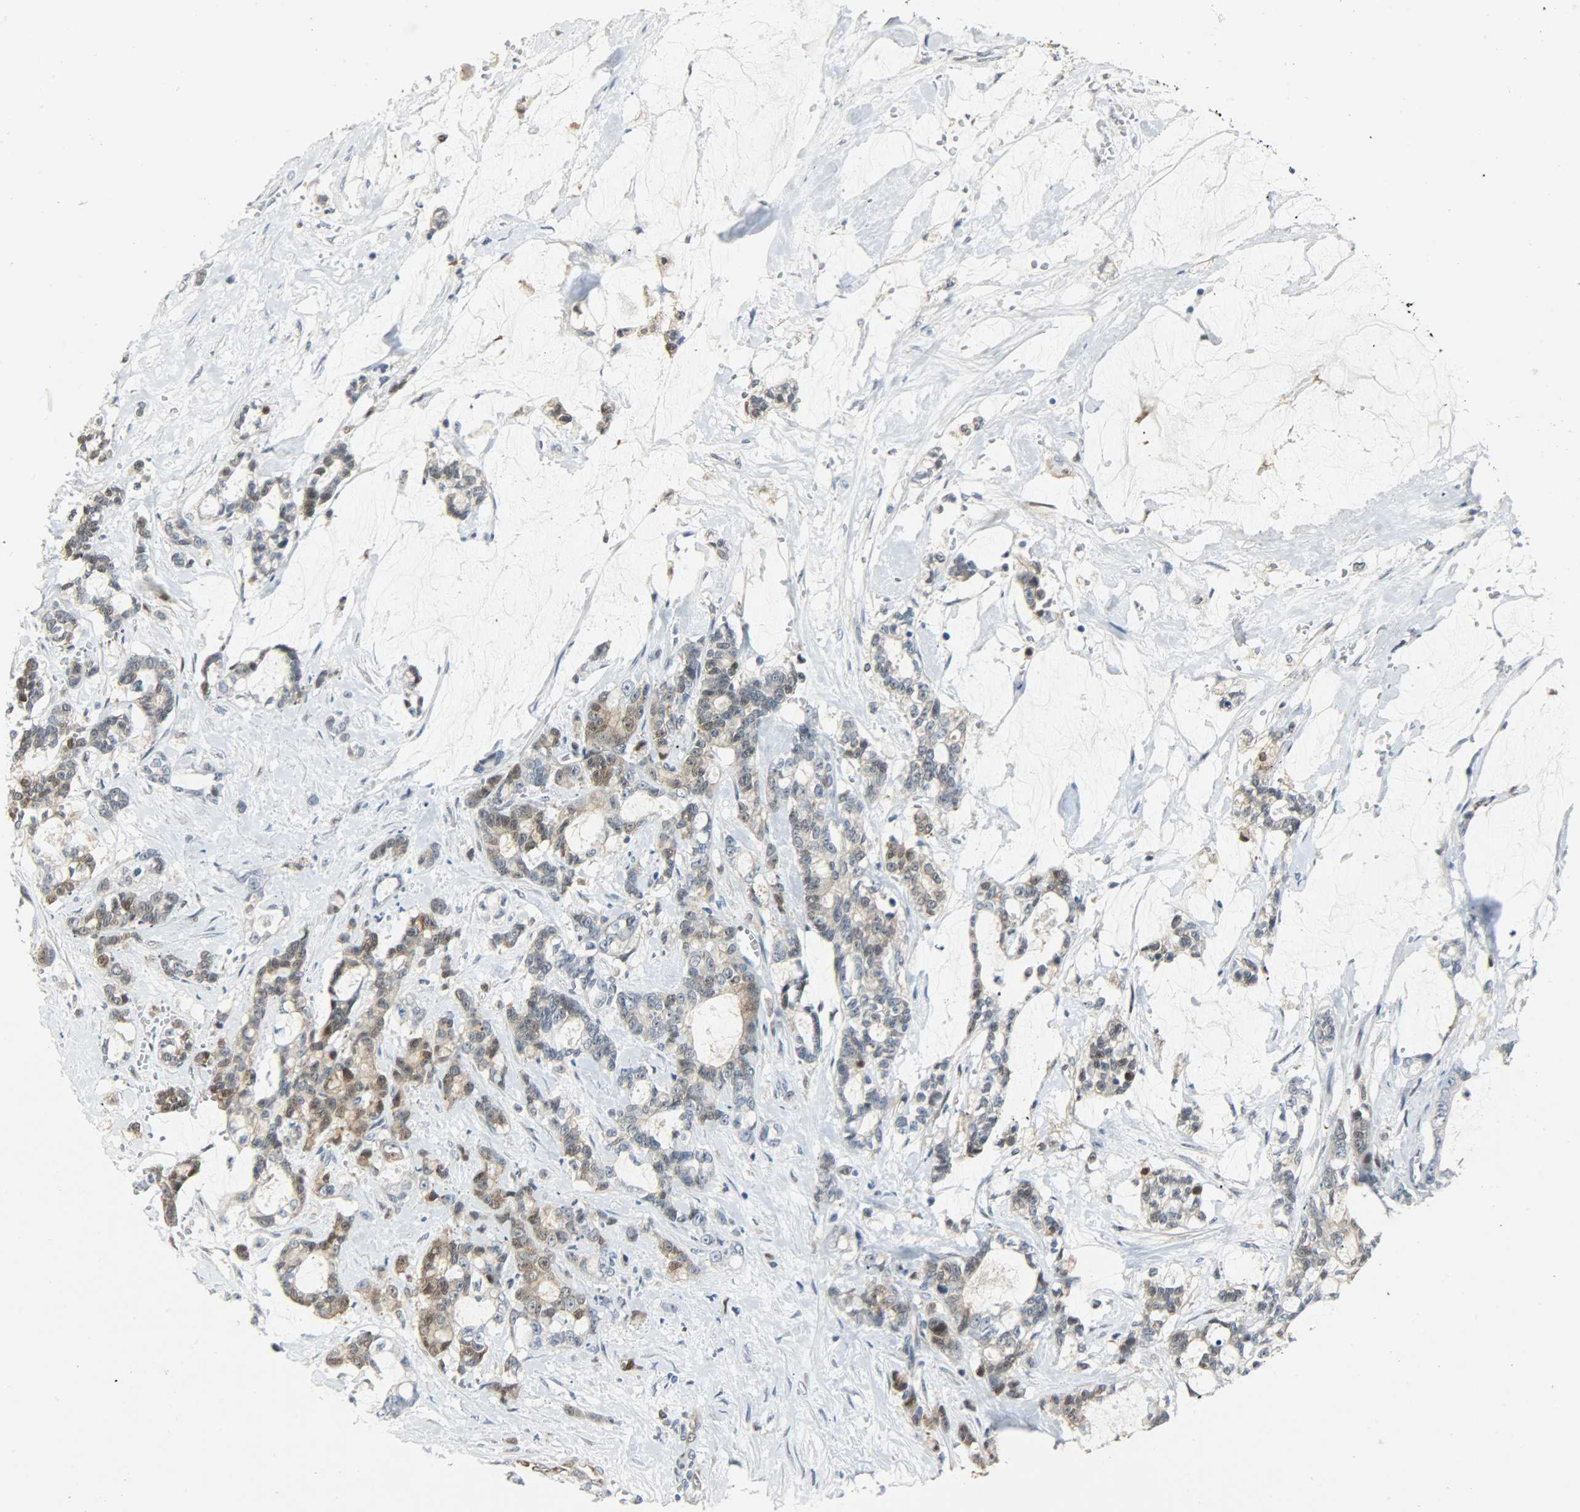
{"staining": {"intensity": "weak", "quantity": "25%-75%", "location": "cytoplasmic/membranous"}, "tissue": "pancreatic cancer", "cell_type": "Tumor cells", "image_type": "cancer", "snomed": [{"axis": "morphology", "description": "Adenocarcinoma, NOS"}, {"axis": "topography", "description": "Pancreas"}], "caption": "DAB (3,3'-diaminobenzidine) immunohistochemical staining of pancreatic cancer displays weak cytoplasmic/membranous protein staining in about 25%-75% of tumor cells. (DAB = brown stain, brightfield microscopy at high magnification).", "gene": "EIF4EBP1", "patient": {"sex": "female", "age": 73}}